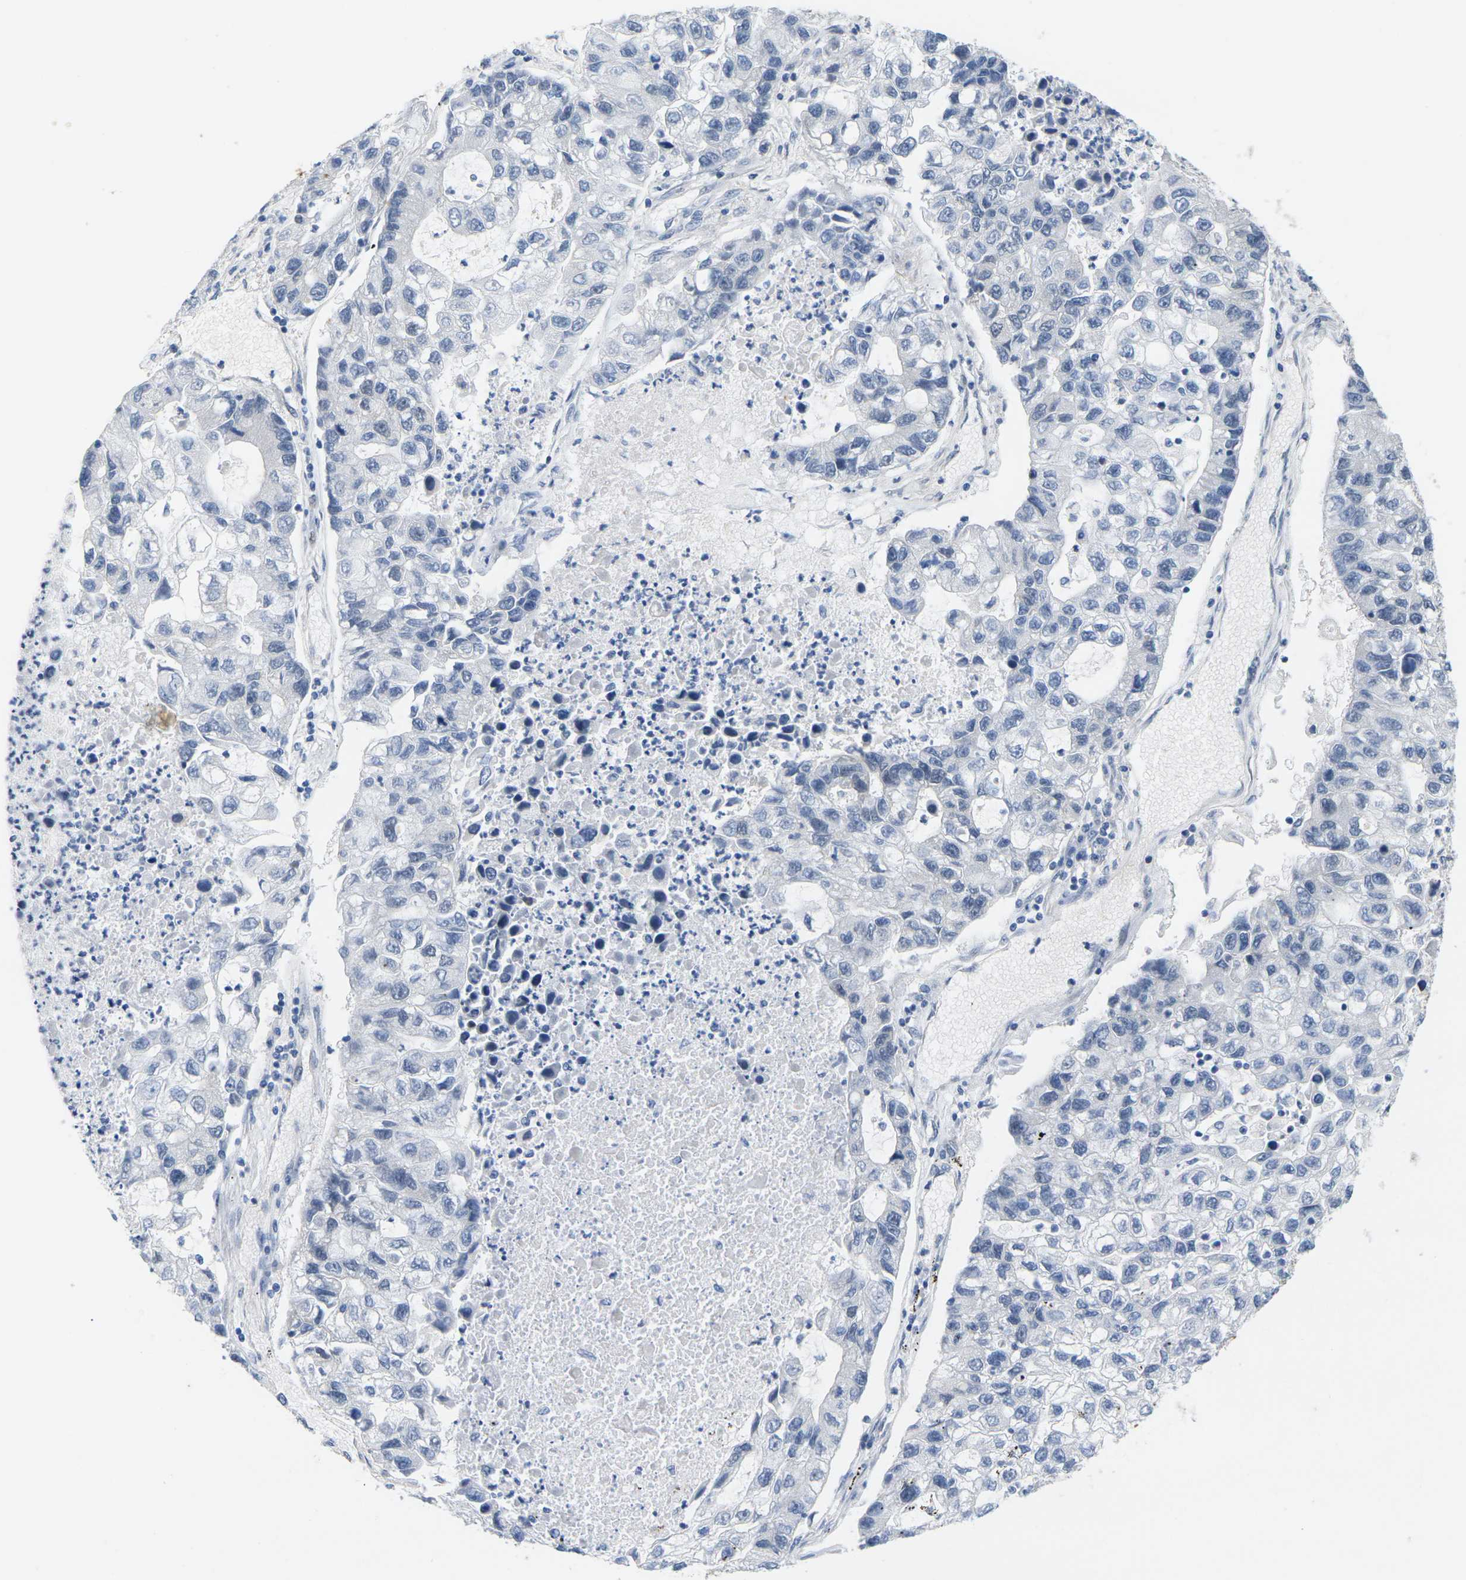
{"staining": {"intensity": "negative", "quantity": "none", "location": "none"}, "tissue": "lung cancer", "cell_type": "Tumor cells", "image_type": "cancer", "snomed": [{"axis": "morphology", "description": "Adenocarcinoma, NOS"}, {"axis": "topography", "description": "Lung"}], "caption": "The histopathology image displays no staining of tumor cells in lung adenocarcinoma. Brightfield microscopy of immunohistochemistry (IHC) stained with DAB (brown) and hematoxylin (blue), captured at high magnification.", "gene": "CDK2", "patient": {"sex": "female", "age": 51}}